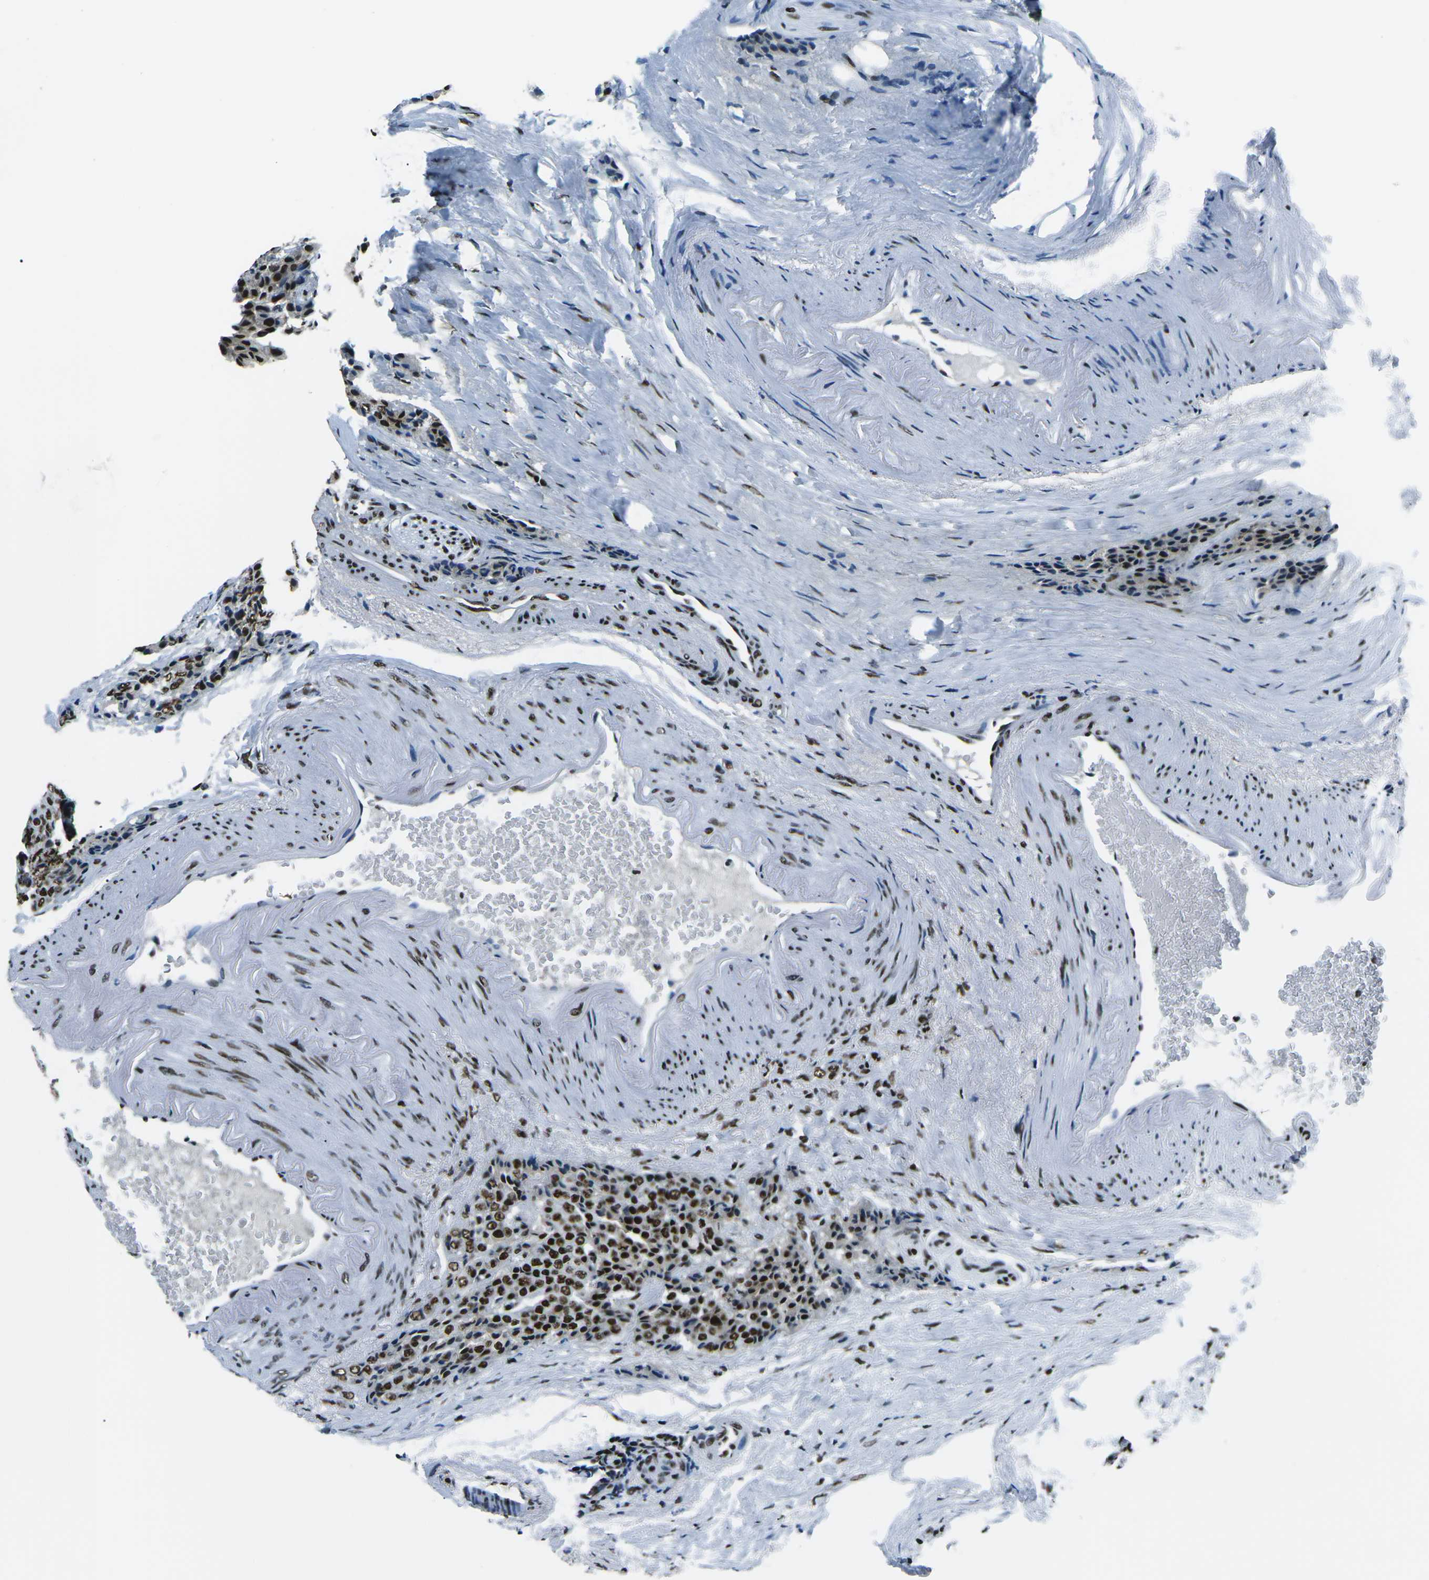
{"staining": {"intensity": "strong", "quantity": ">75%", "location": "nuclear"}, "tissue": "carcinoid", "cell_type": "Tumor cells", "image_type": "cancer", "snomed": [{"axis": "morphology", "description": "Carcinoid, malignant, NOS"}, {"axis": "topography", "description": "Colon"}], "caption": "IHC photomicrograph of human carcinoid stained for a protein (brown), which shows high levels of strong nuclear expression in approximately >75% of tumor cells.", "gene": "HNRNPL", "patient": {"sex": "female", "age": 61}}